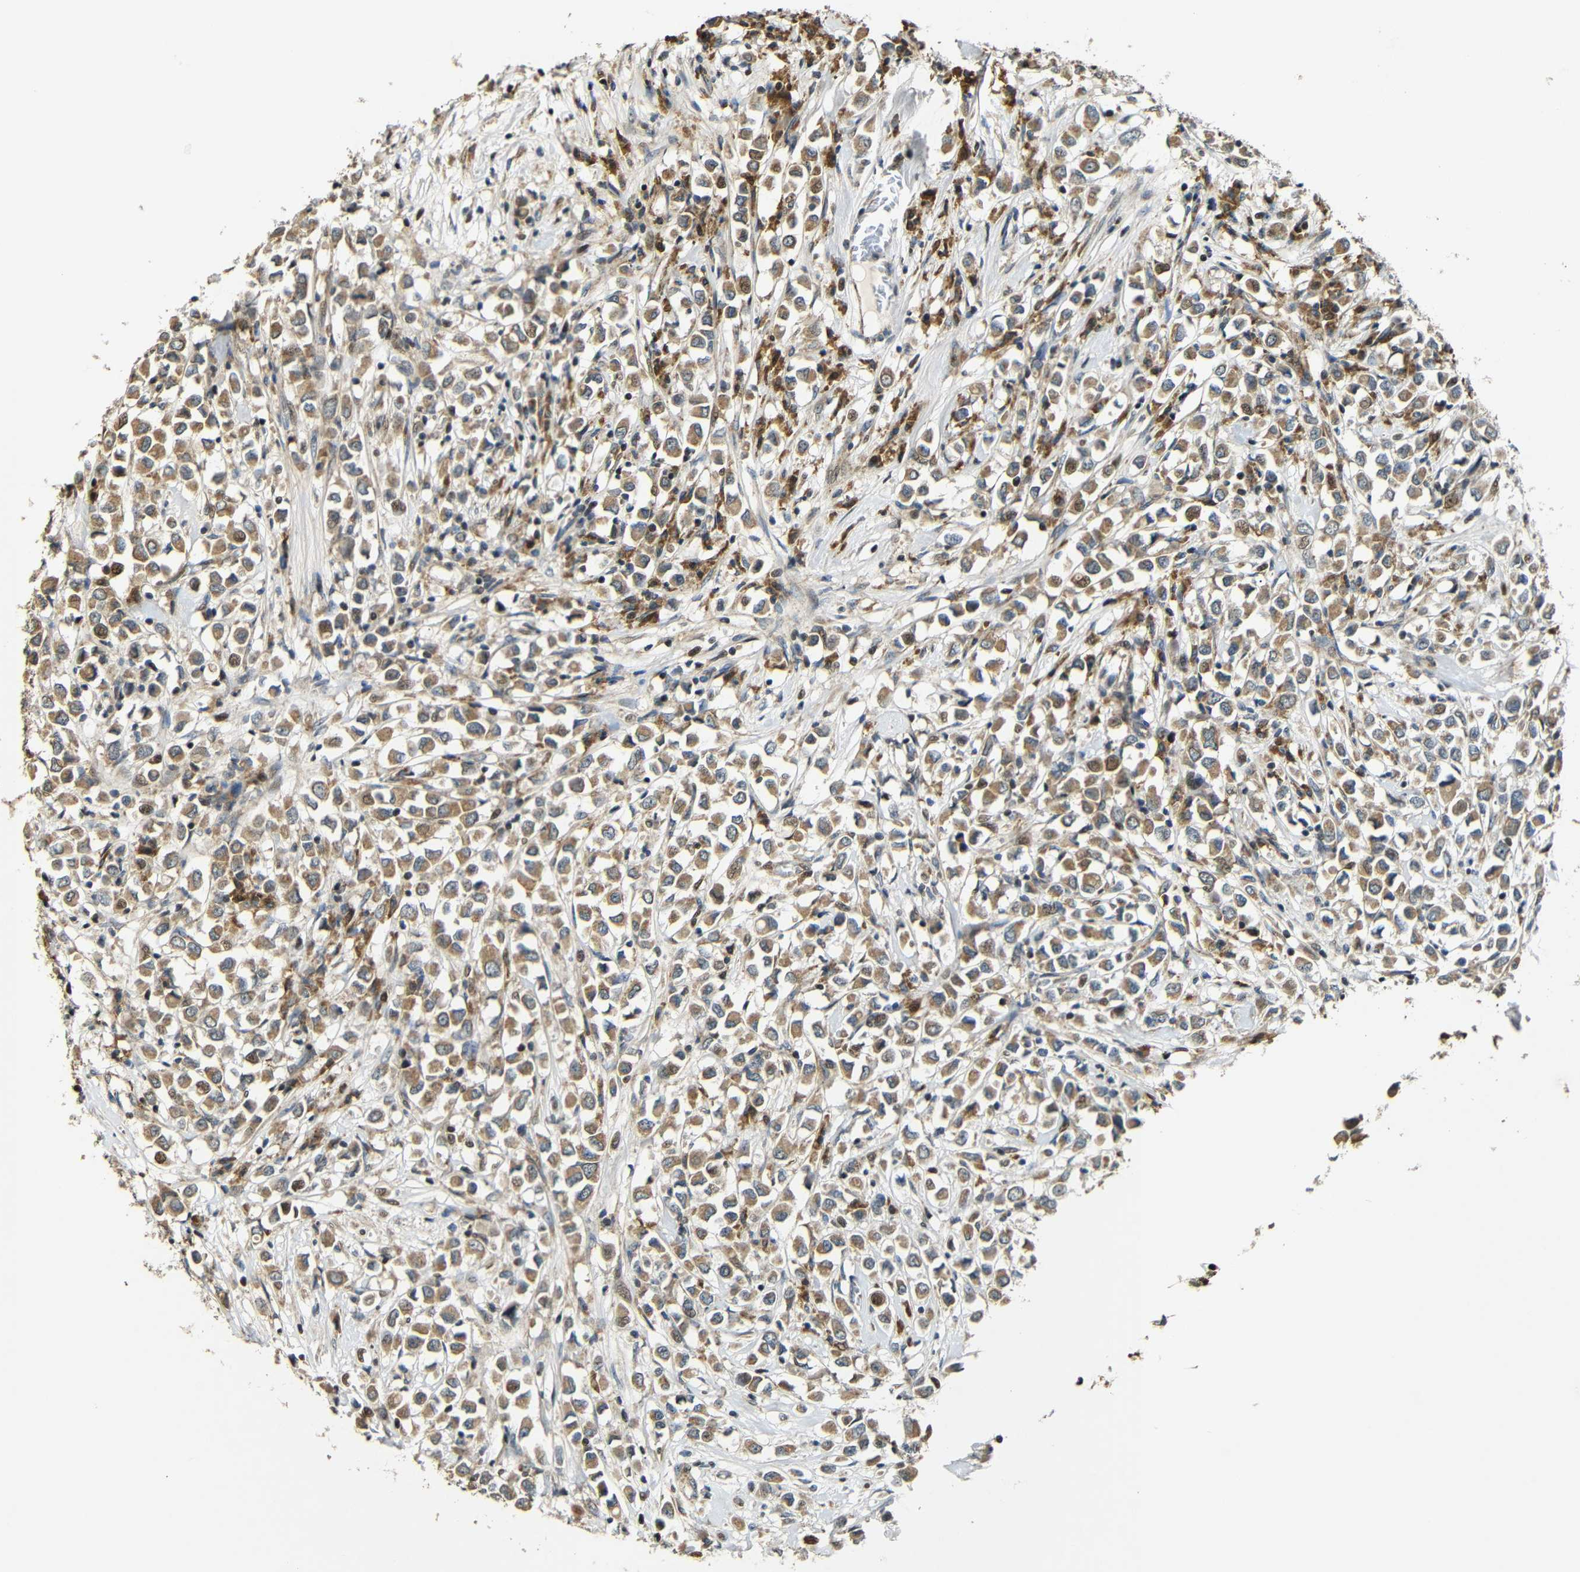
{"staining": {"intensity": "moderate", "quantity": ">75%", "location": "cytoplasmic/membranous"}, "tissue": "breast cancer", "cell_type": "Tumor cells", "image_type": "cancer", "snomed": [{"axis": "morphology", "description": "Duct carcinoma"}, {"axis": "topography", "description": "Breast"}], "caption": "Immunohistochemical staining of breast cancer demonstrates medium levels of moderate cytoplasmic/membranous staining in about >75% of tumor cells. The staining was performed using DAB to visualize the protein expression in brown, while the nuclei were stained in blue with hematoxylin (Magnification: 20x).", "gene": "KAZALD1", "patient": {"sex": "female", "age": 61}}